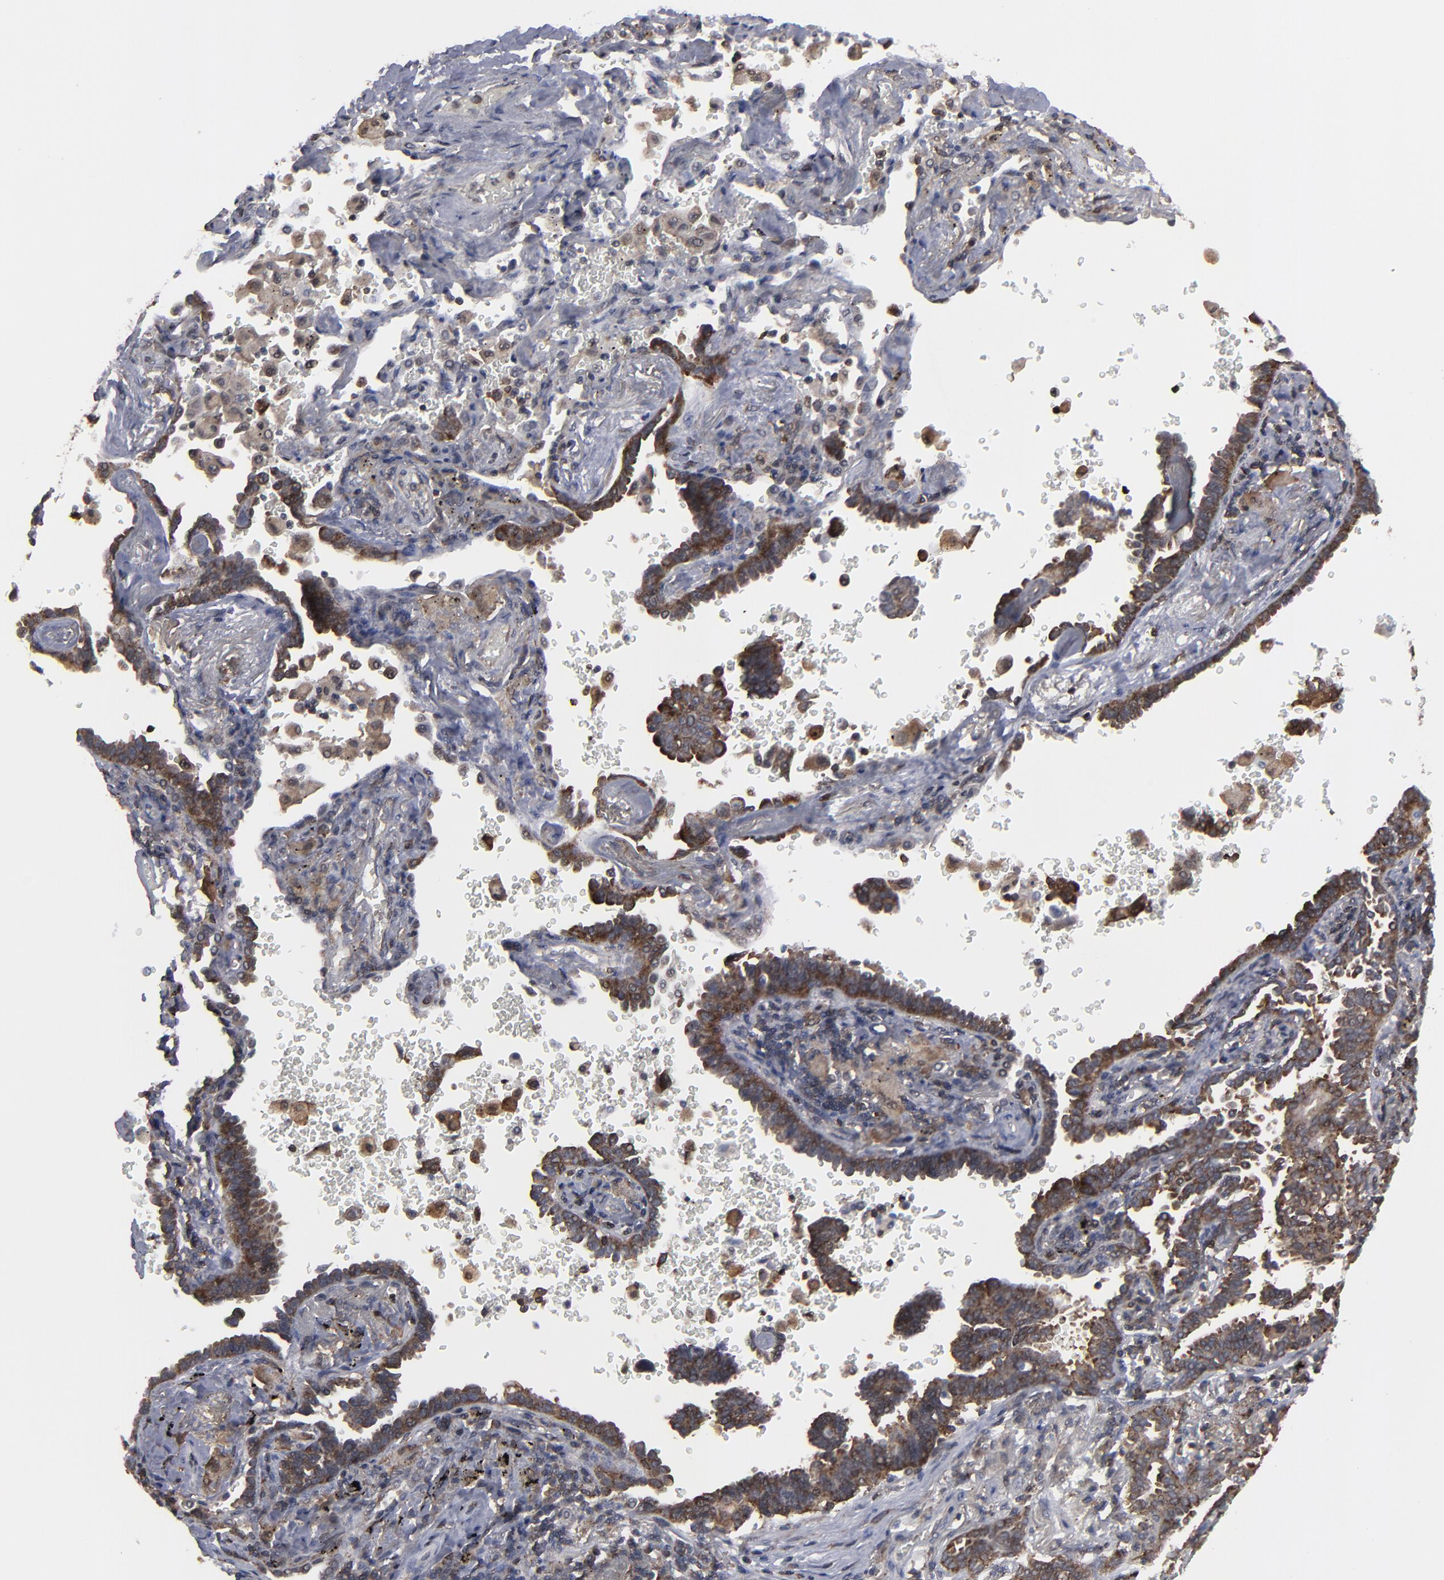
{"staining": {"intensity": "moderate", "quantity": "25%-75%", "location": "cytoplasmic/membranous"}, "tissue": "lung cancer", "cell_type": "Tumor cells", "image_type": "cancer", "snomed": [{"axis": "morphology", "description": "Adenocarcinoma, NOS"}, {"axis": "topography", "description": "Lung"}], "caption": "Protein expression by IHC demonstrates moderate cytoplasmic/membranous positivity in about 25%-75% of tumor cells in lung cancer (adenocarcinoma). (Stains: DAB (3,3'-diaminobenzidine) in brown, nuclei in blue, Microscopy: brightfield microscopy at high magnification).", "gene": "KIAA2026", "patient": {"sex": "female", "age": 64}}